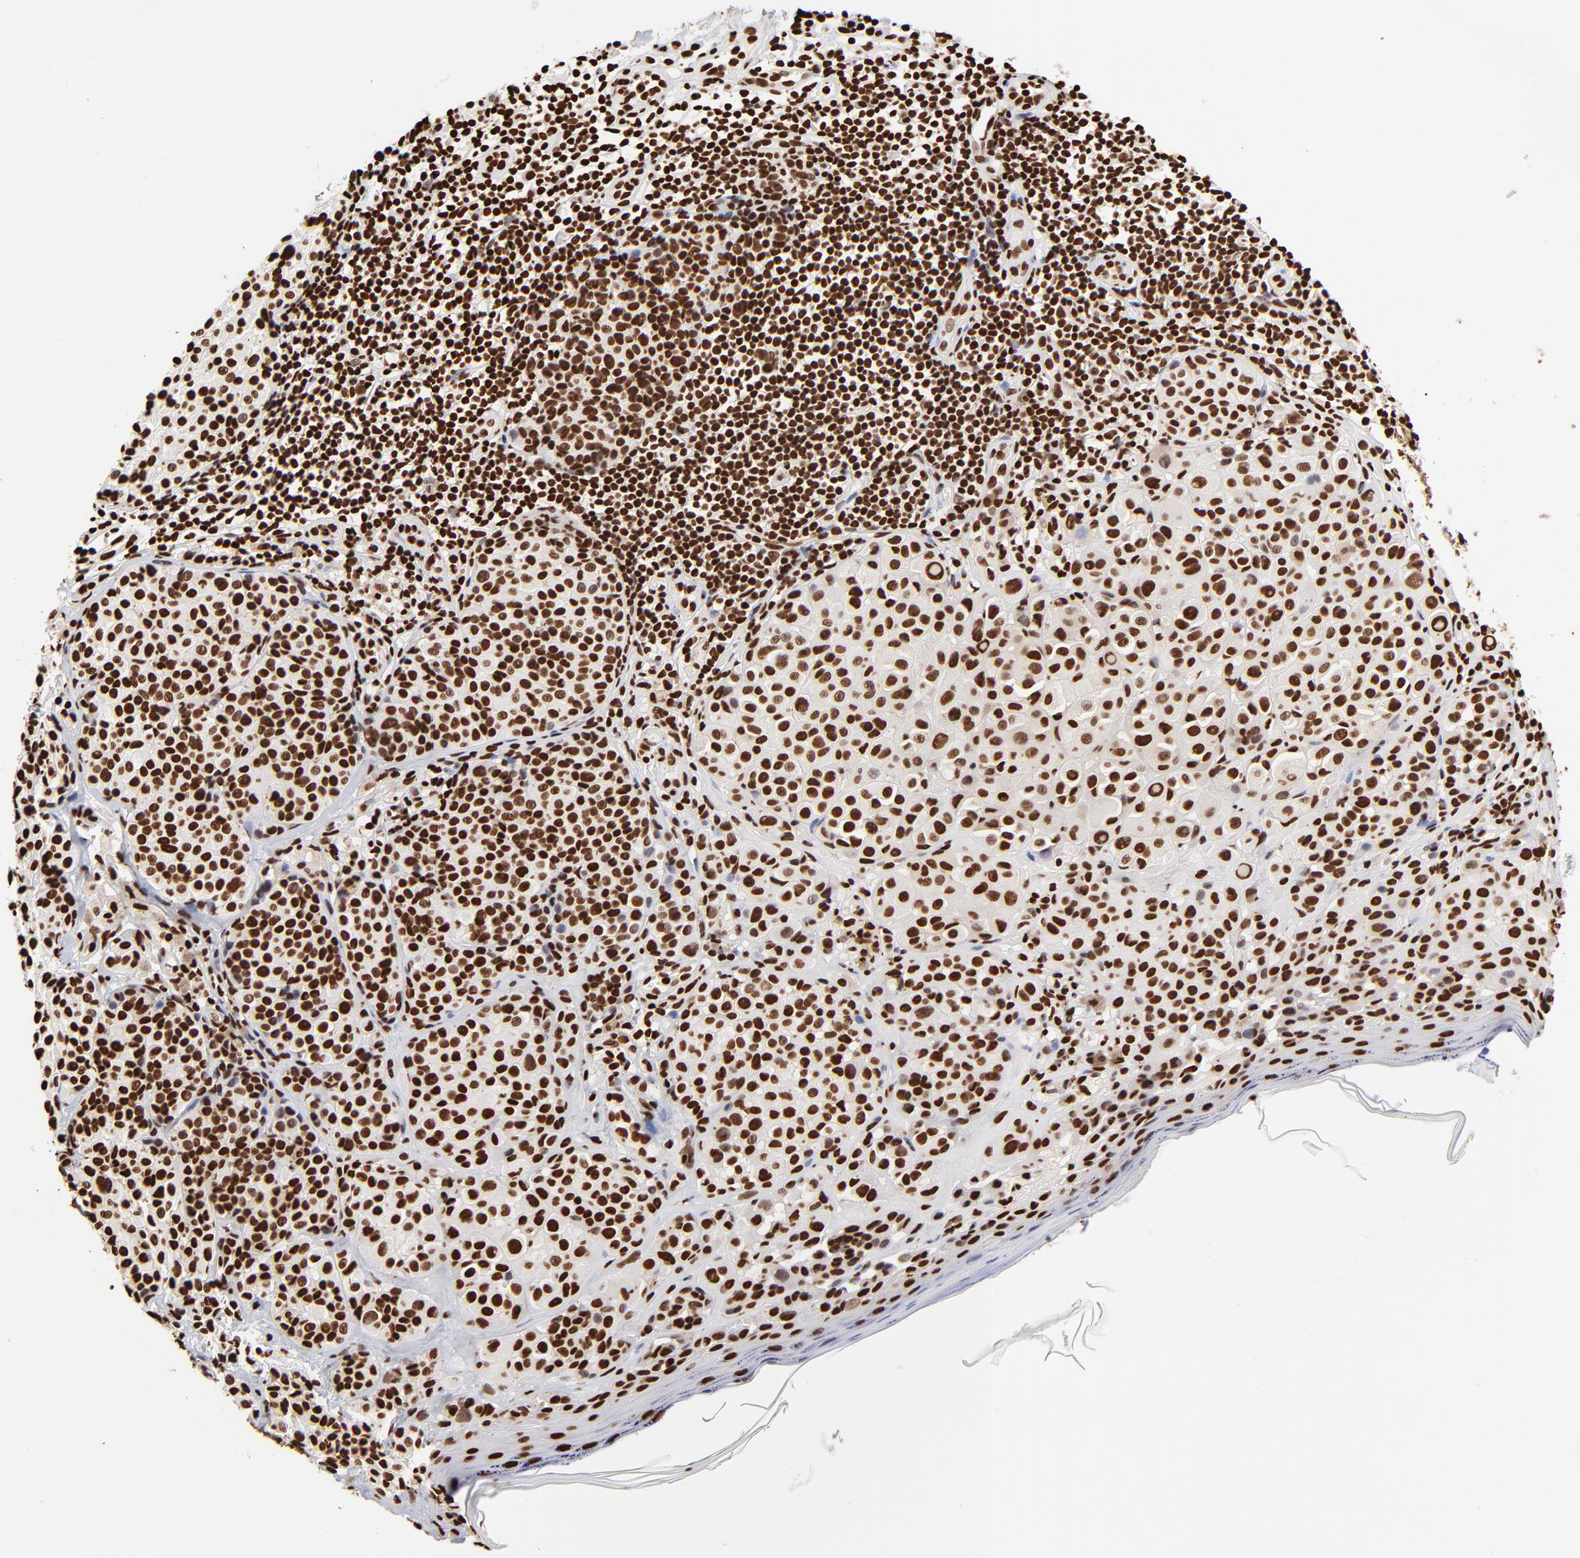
{"staining": {"intensity": "strong", "quantity": ">75%", "location": "nuclear"}, "tissue": "melanoma", "cell_type": "Tumor cells", "image_type": "cancer", "snomed": [{"axis": "morphology", "description": "Malignant melanoma, NOS"}, {"axis": "topography", "description": "Skin"}], "caption": "DAB immunohistochemical staining of human melanoma shows strong nuclear protein expression in approximately >75% of tumor cells.", "gene": "ZNF544", "patient": {"sex": "female", "age": 75}}